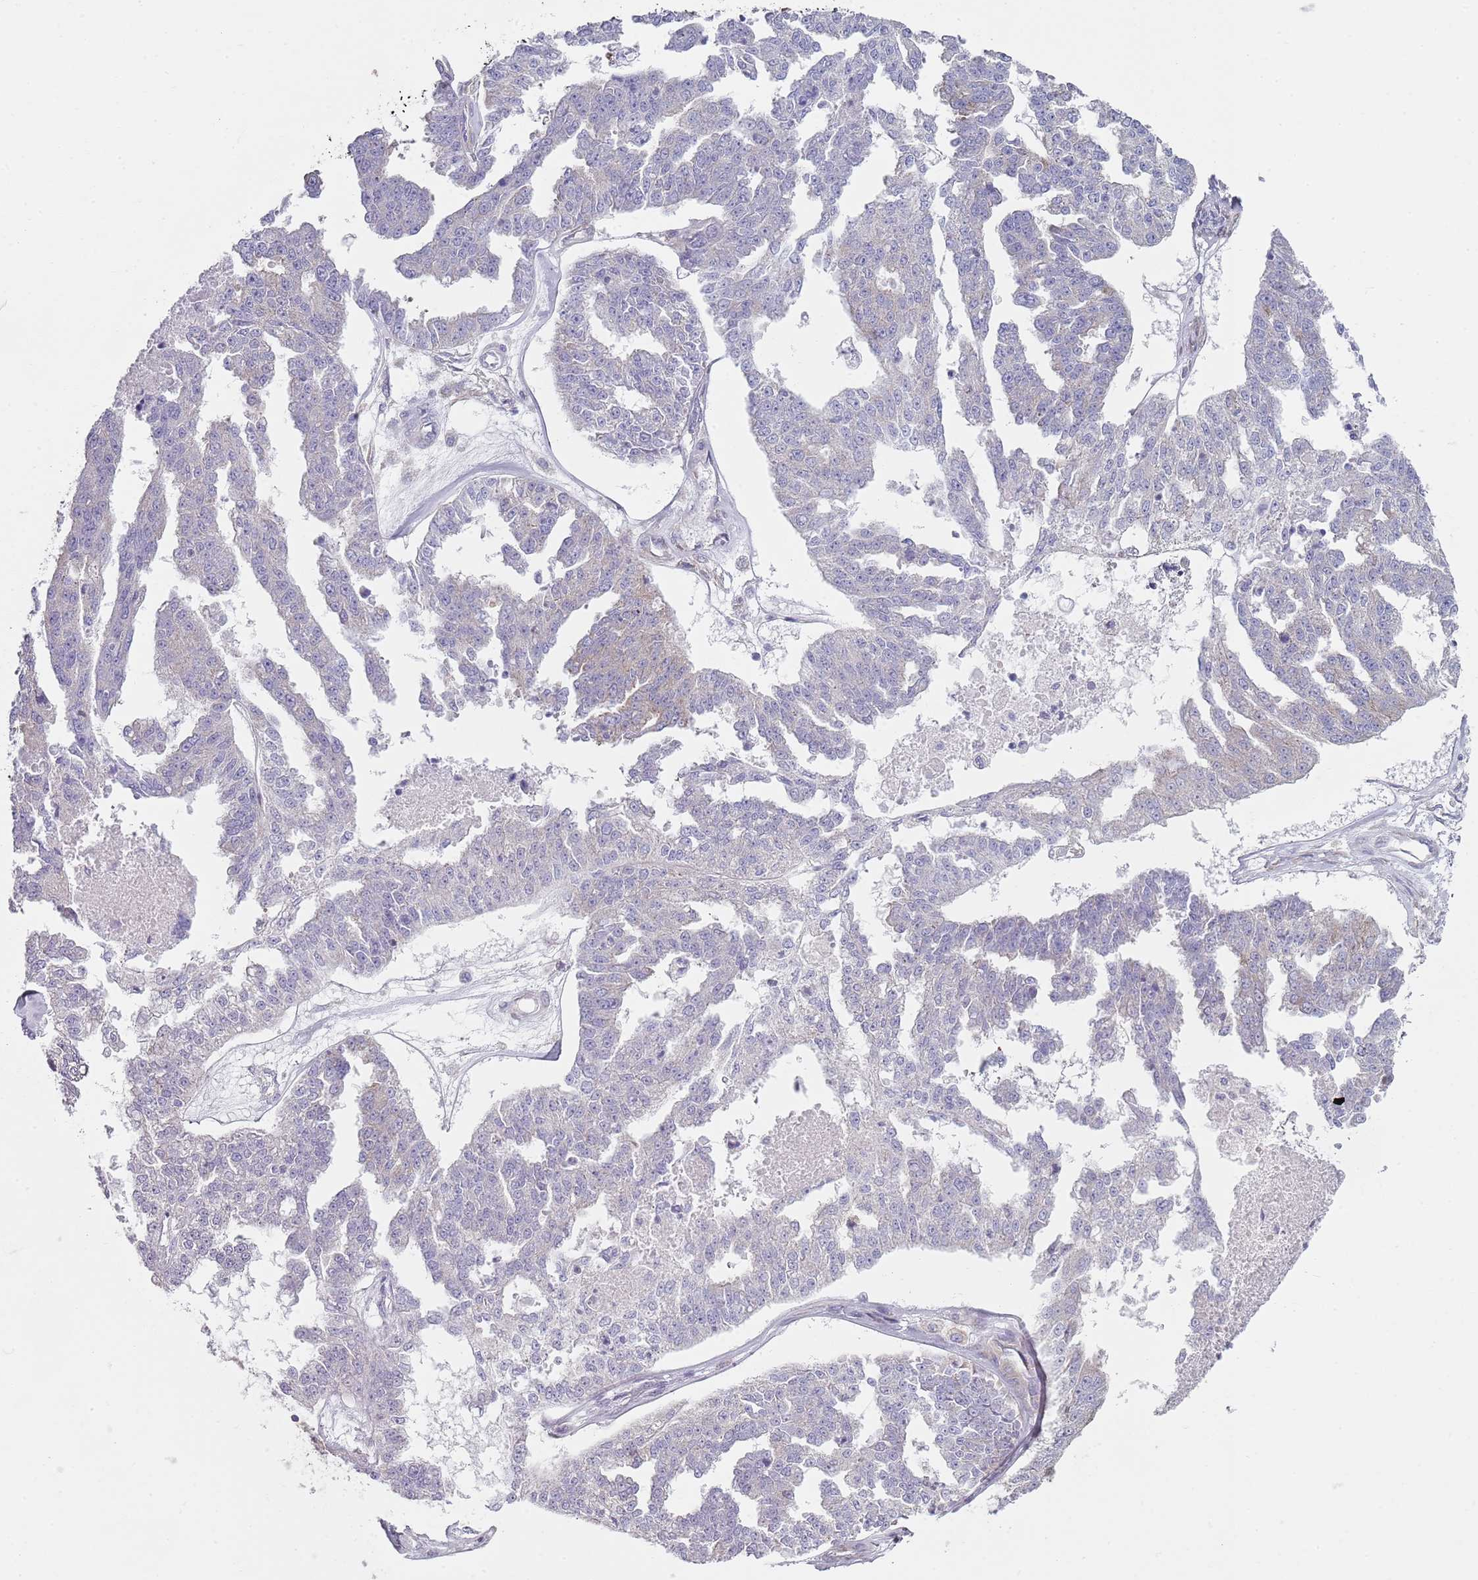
{"staining": {"intensity": "negative", "quantity": "none", "location": "none"}, "tissue": "ovarian cancer", "cell_type": "Tumor cells", "image_type": "cancer", "snomed": [{"axis": "morphology", "description": "Cystadenocarcinoma, serous, NOS"}, {"axis": "topography", "description": "Ovary"}], "caption": "Immunohistochemistry histopathology image of human serous cystadenocarcinoma (ovarian) stained for a protein (brown), which reveals no positivity in tumor cells.", "gene": "SLC26A6", "patient": {"sex": "female", "age": 58}}